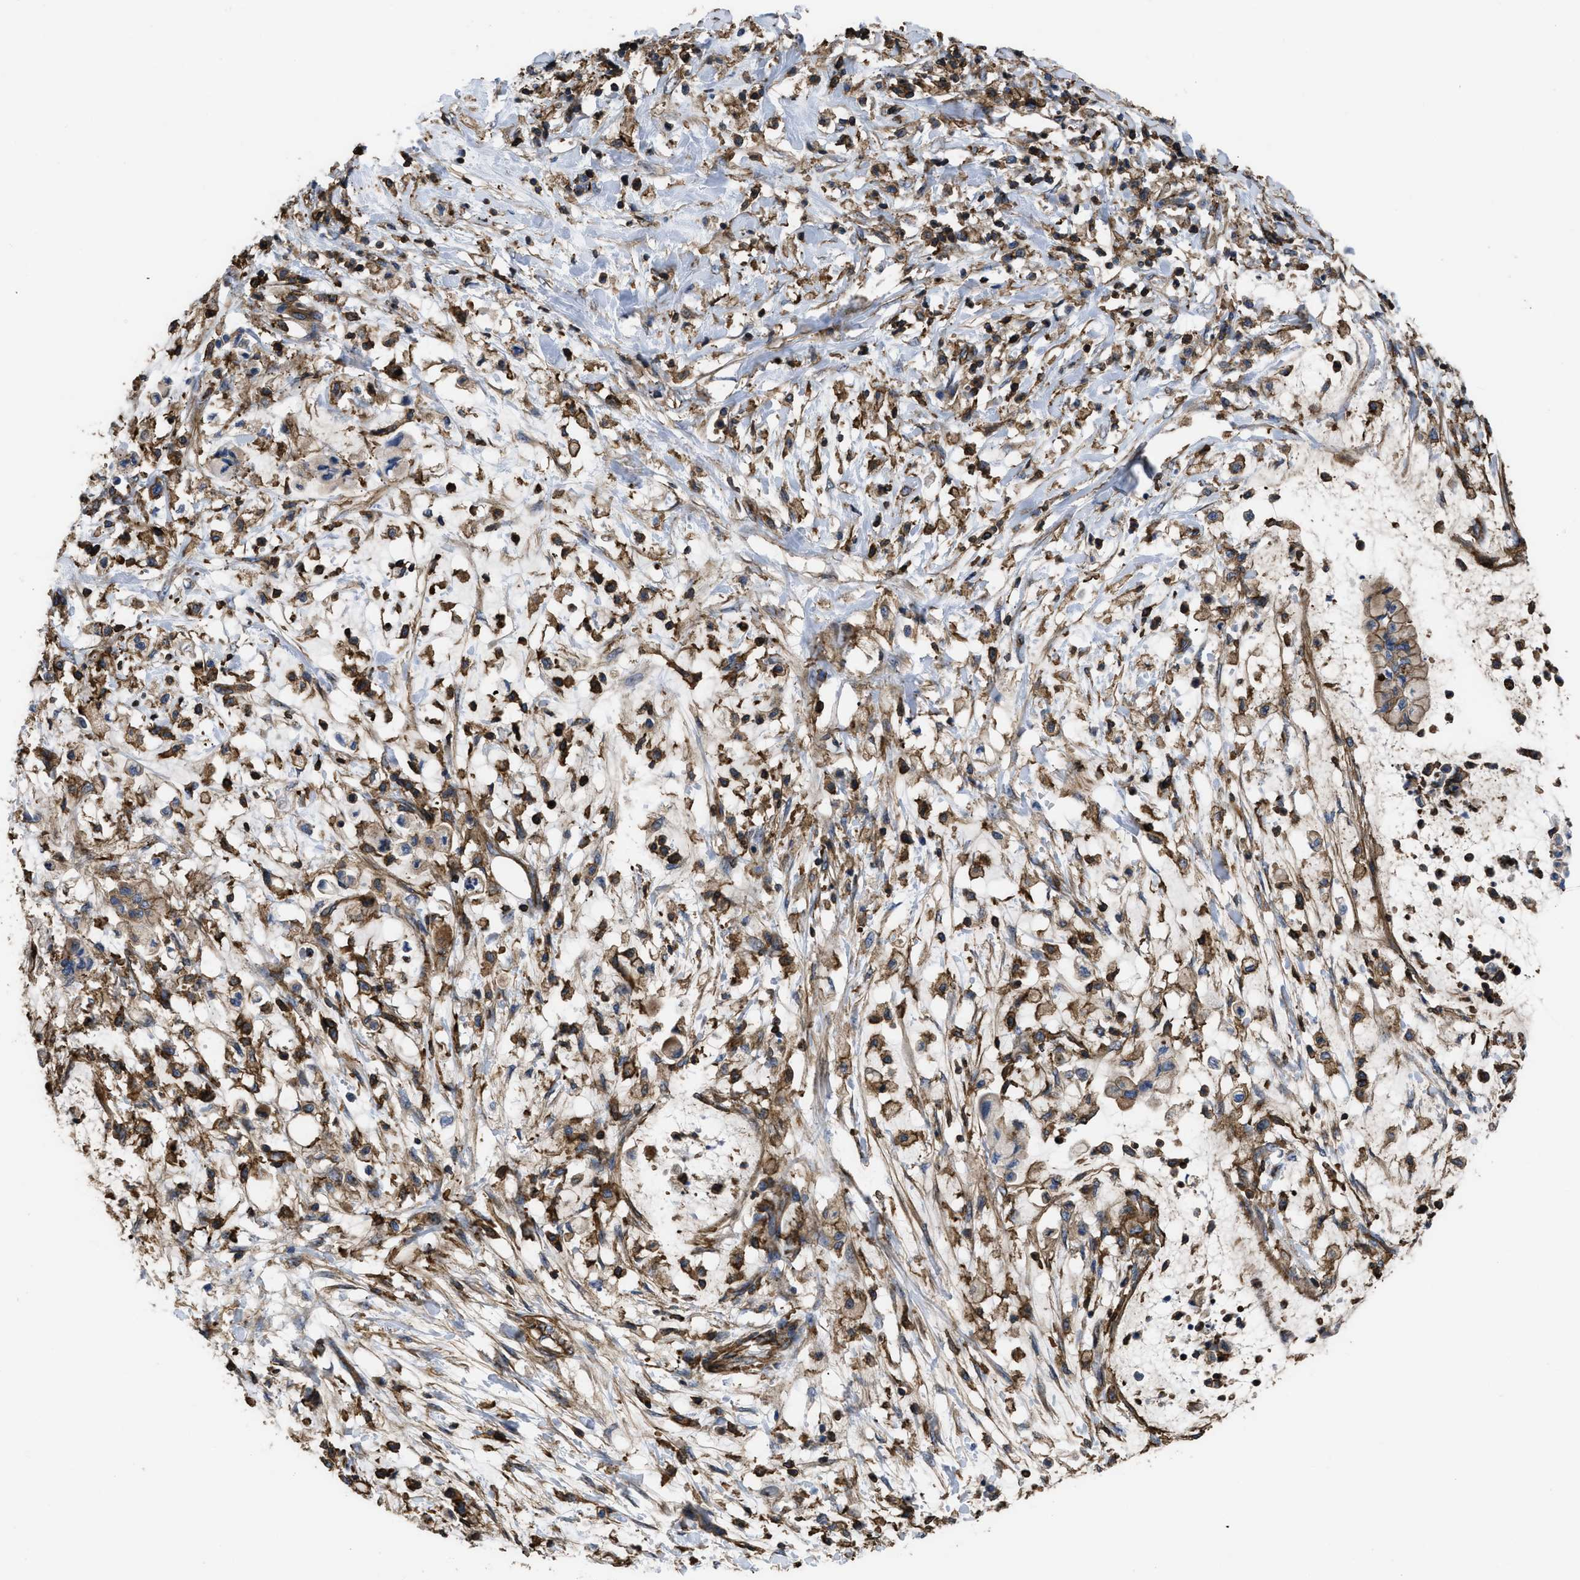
{"staining": {"intensity": "moderate", "quantity": ">75%", "location": "cytoplasmic/membranous"}, "tissue": "pancreatic cancer", "cell_type": "Tumor cells", "image_type": "cancer", "snomed": [{"axis": "morphology", "description": "Normal tissue, NOS"}, {"axis": "morphology", "description": "Adenocarcinoma, NOS"}, {"axis": "topography", "description": "Pancreas"}, {"axis": "topography", "description": "Duodenum"}], "caption": "High-power microscopy captured an immunohistochemistry (IHC) photomicrograph of pancreatic cancer (adenocarcinoma), revealing moderate cytoplasmic/membranous expression in about >75% of tumor cells.", "gene": "SCUBE2", "patient": {"sex": "female", "age": 60}}